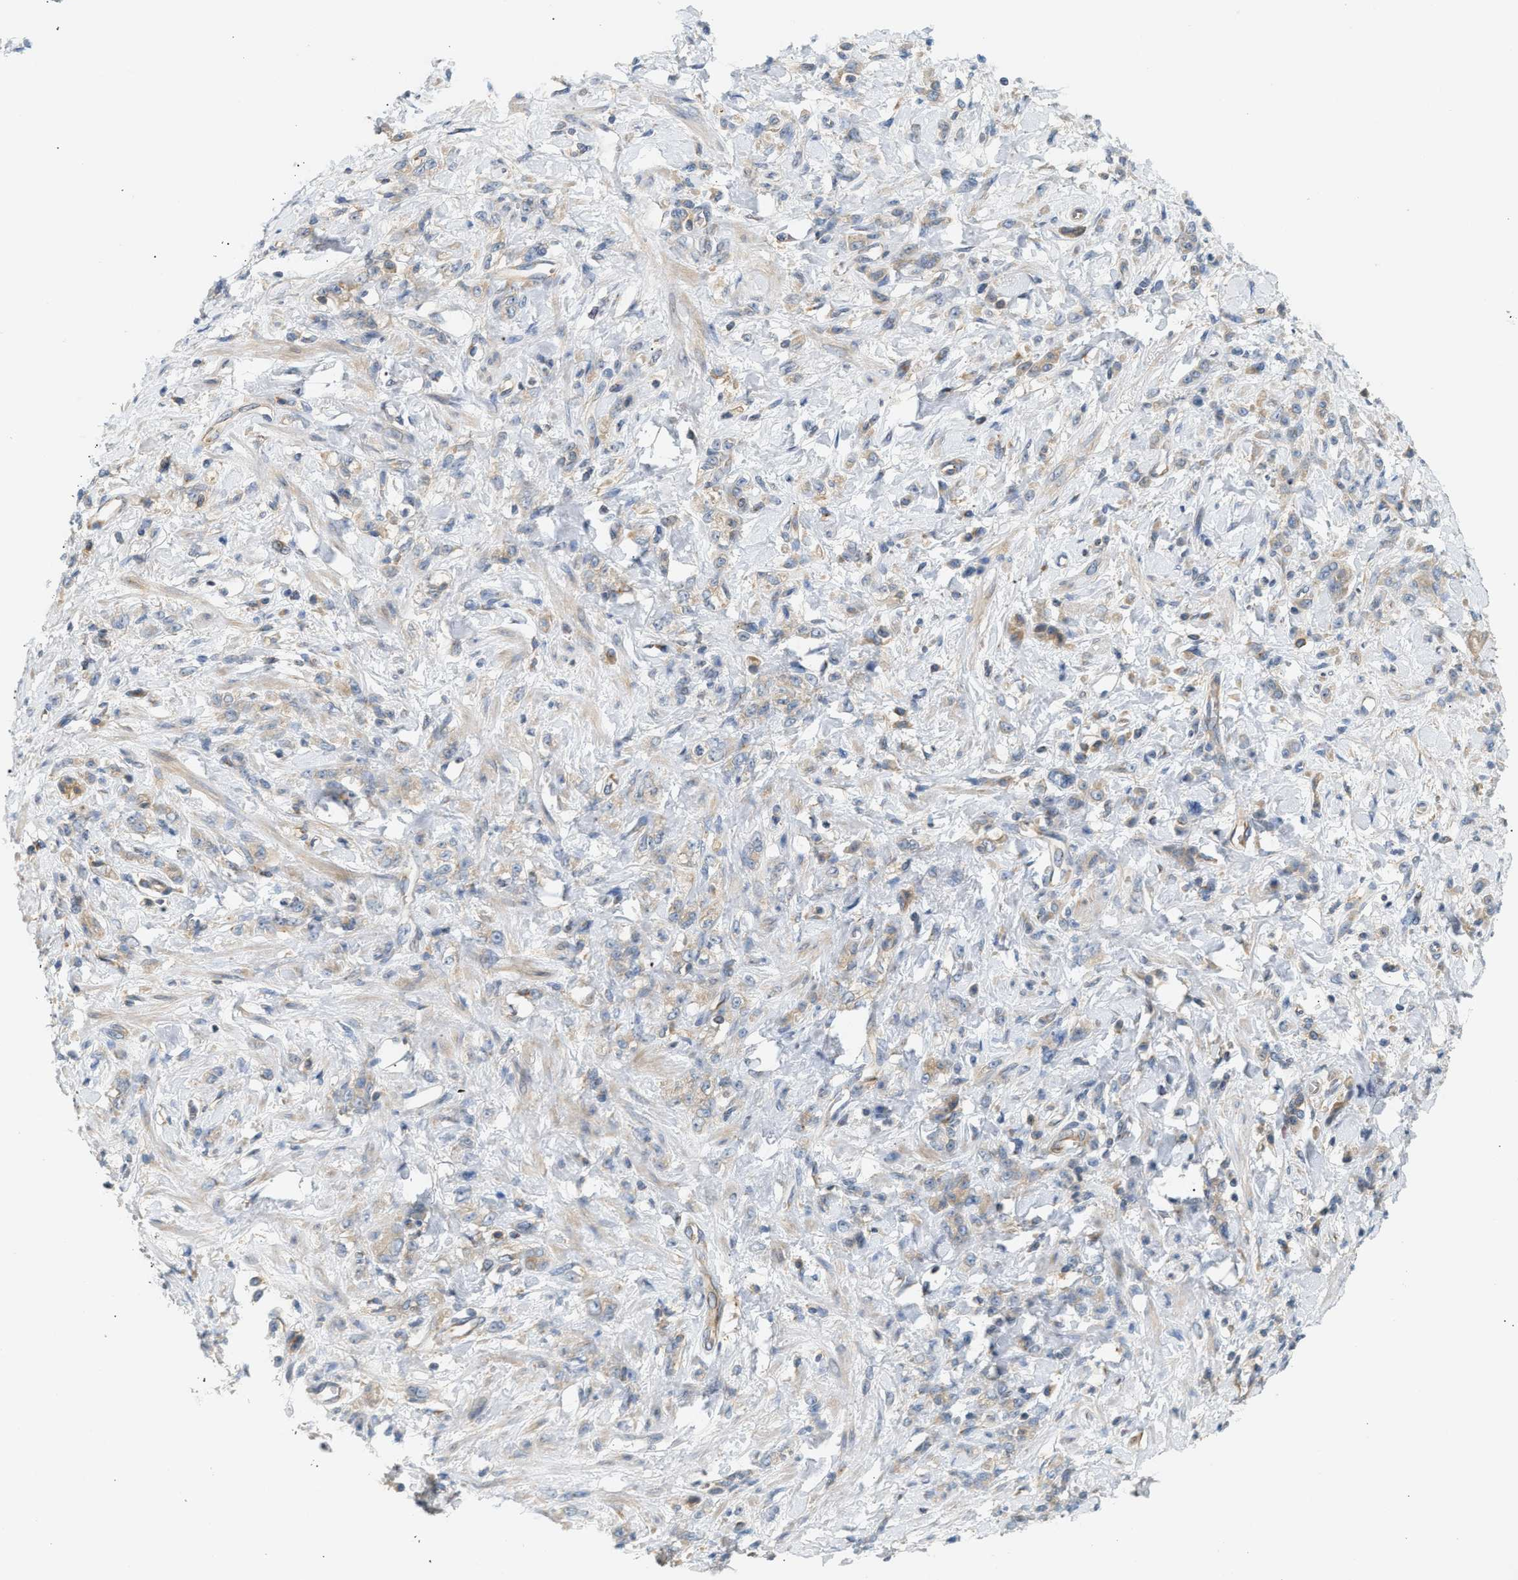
{"staining": {"intensity": "weak", "quantity": ">75%", "location": "cytoplasmic/membranous"}, "tissue": "stomach cancer", "cell_type": "Tumor cells", "image_type": "cancer", "snomed": [{"axis": "morphology", "description": "Normal tissue, NOS"}, {"axis": "morphology", "description": "Adenocarcinoma, NOS"}, {"axis": "topography", "description": "Stomach"}], "caption": "A photomicrograph showing weak cytoplasmic/membranous positivity in about >75% of tumor cells in adenocarcinoma (stomach), as visualized by brown immunohistochemical staining.", "gene": "PAFAH1B1", "patient": {"sex": "male", "age": 82}}